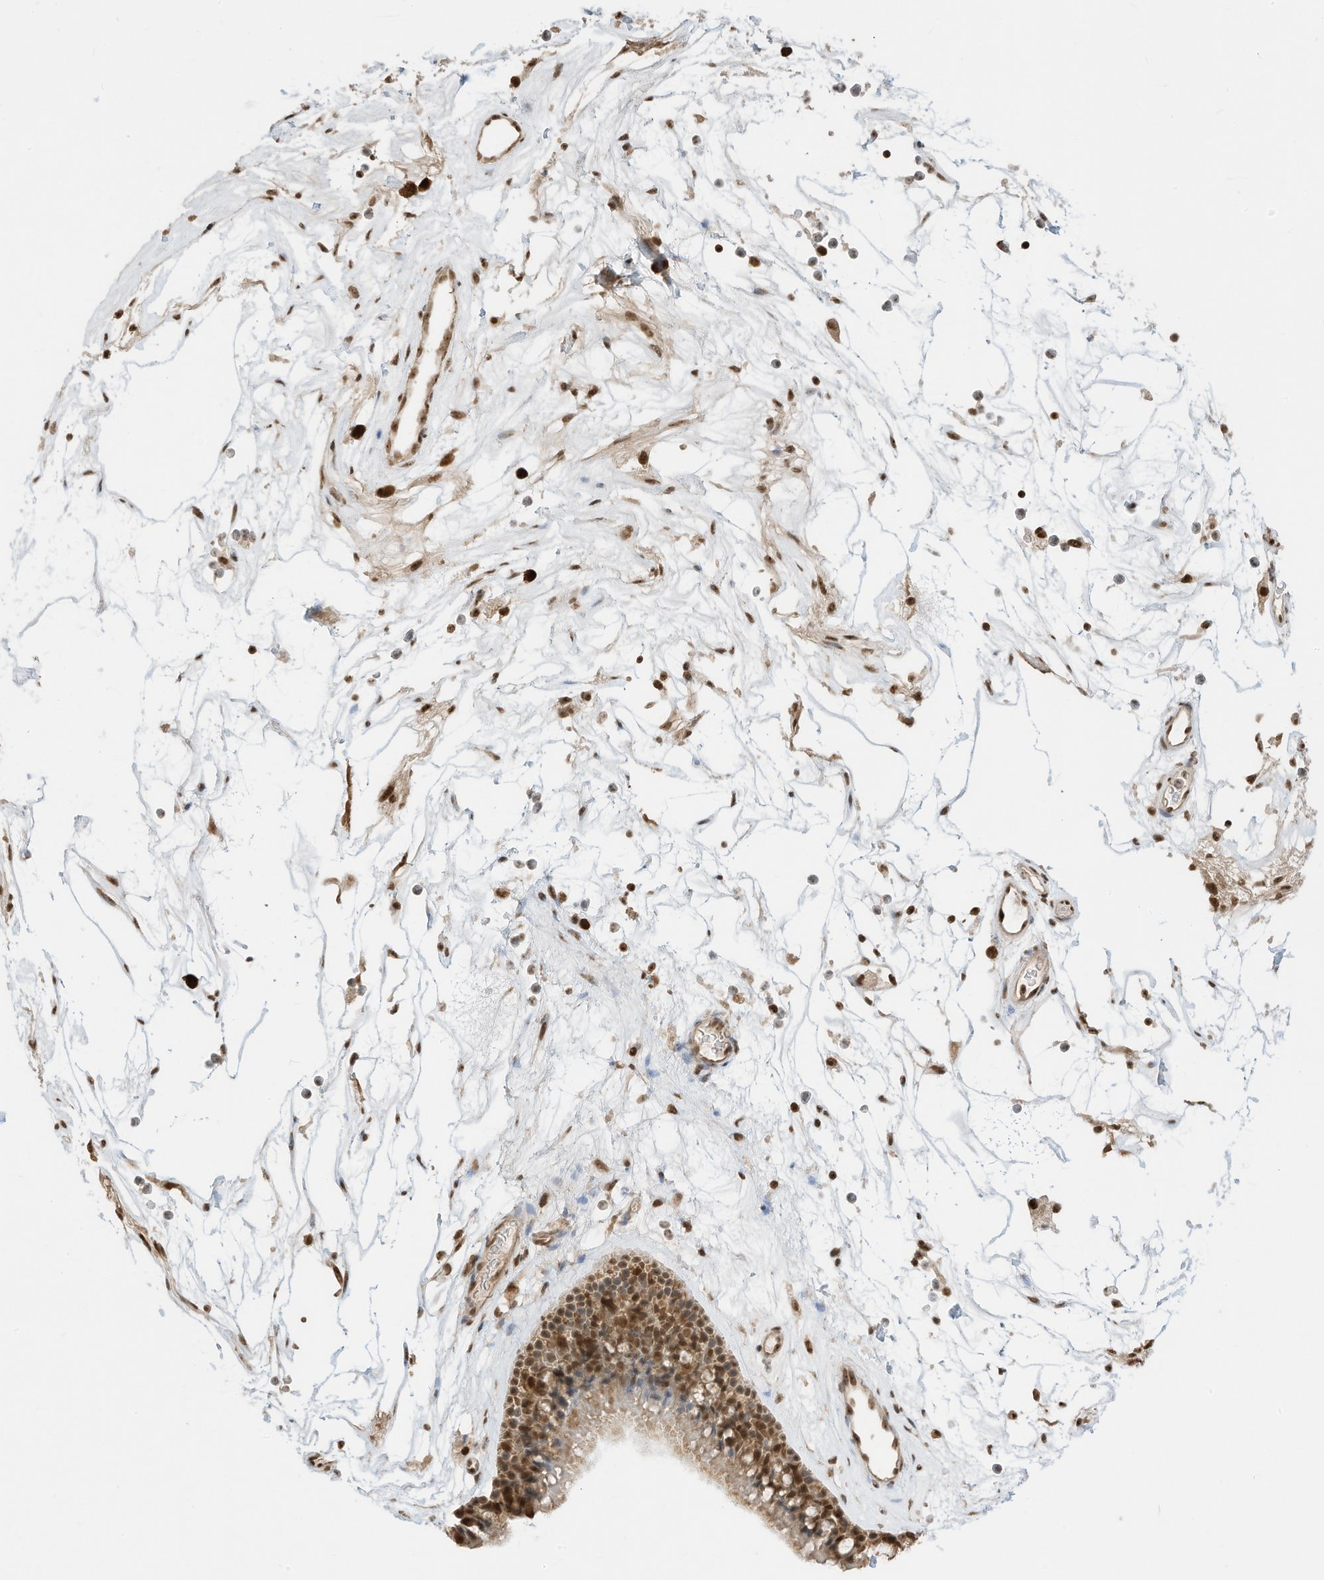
{"staining": {"intensity": "moderate", "quantity": ">75%", "location": "cytoplasmic/membranous,nuclear"}, "tissue": "nasopharynx", "cell_type": "Respiratory epithelial cells", "image_type": "normal", "snomed": [{"axis": "morphology", "description": "Normal tissue, NOS"}, {"axis": "topography", "description": "Nasopharynx"}], "caption": "Protein analysis of unremarkable nasopharynx demonstrates moderate cytoplasmic/membranous,nuclear positivity in approximately >75% of respiratory epithelial cells. (Stains: DAB in brown, nuclei in blue, Microscopy: brightfield microscopy at high magnification).", "gene": "ZNF195", "patient": {"sex": "male", "age": 64}}